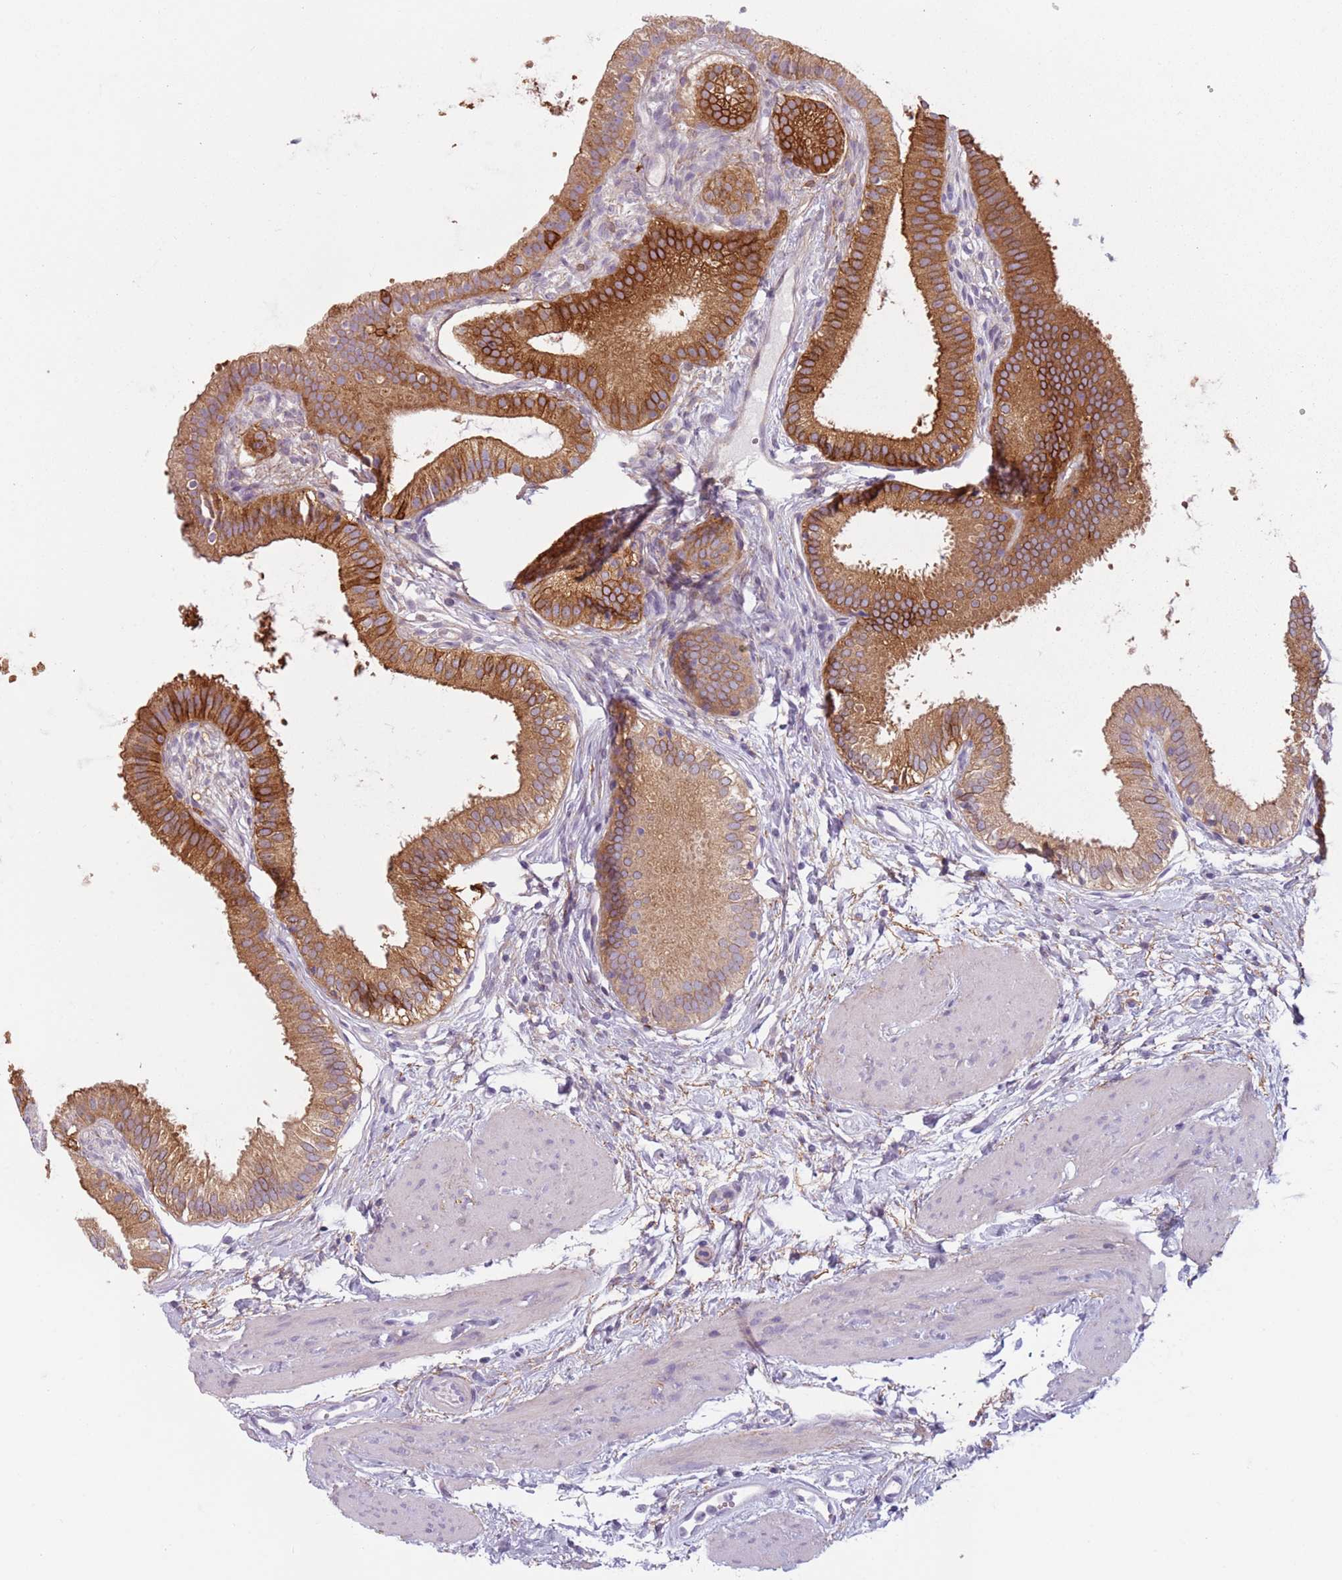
{"staining": {"intensity": "strong", "quantity": ">75%", "location": "cytoplasmic/membranous"}, "tissue": "gallbladder", "cell_type": "Glandular cells", "image_type": "normal", "snomed": [{"axis": "morphology", "description": "Normal tissue, NOS"}, {"axis": "topography", "description": "Gallbladder"}], "caption": "The micrograph exhibits immunohistochemical staining of normal gallbladder. There is strong cytoplasmic/membranous staining is appreciated in about >75% of glandular cells.", "gene": "MEGF8", "patient": {"sex": "female", "age": 54}}